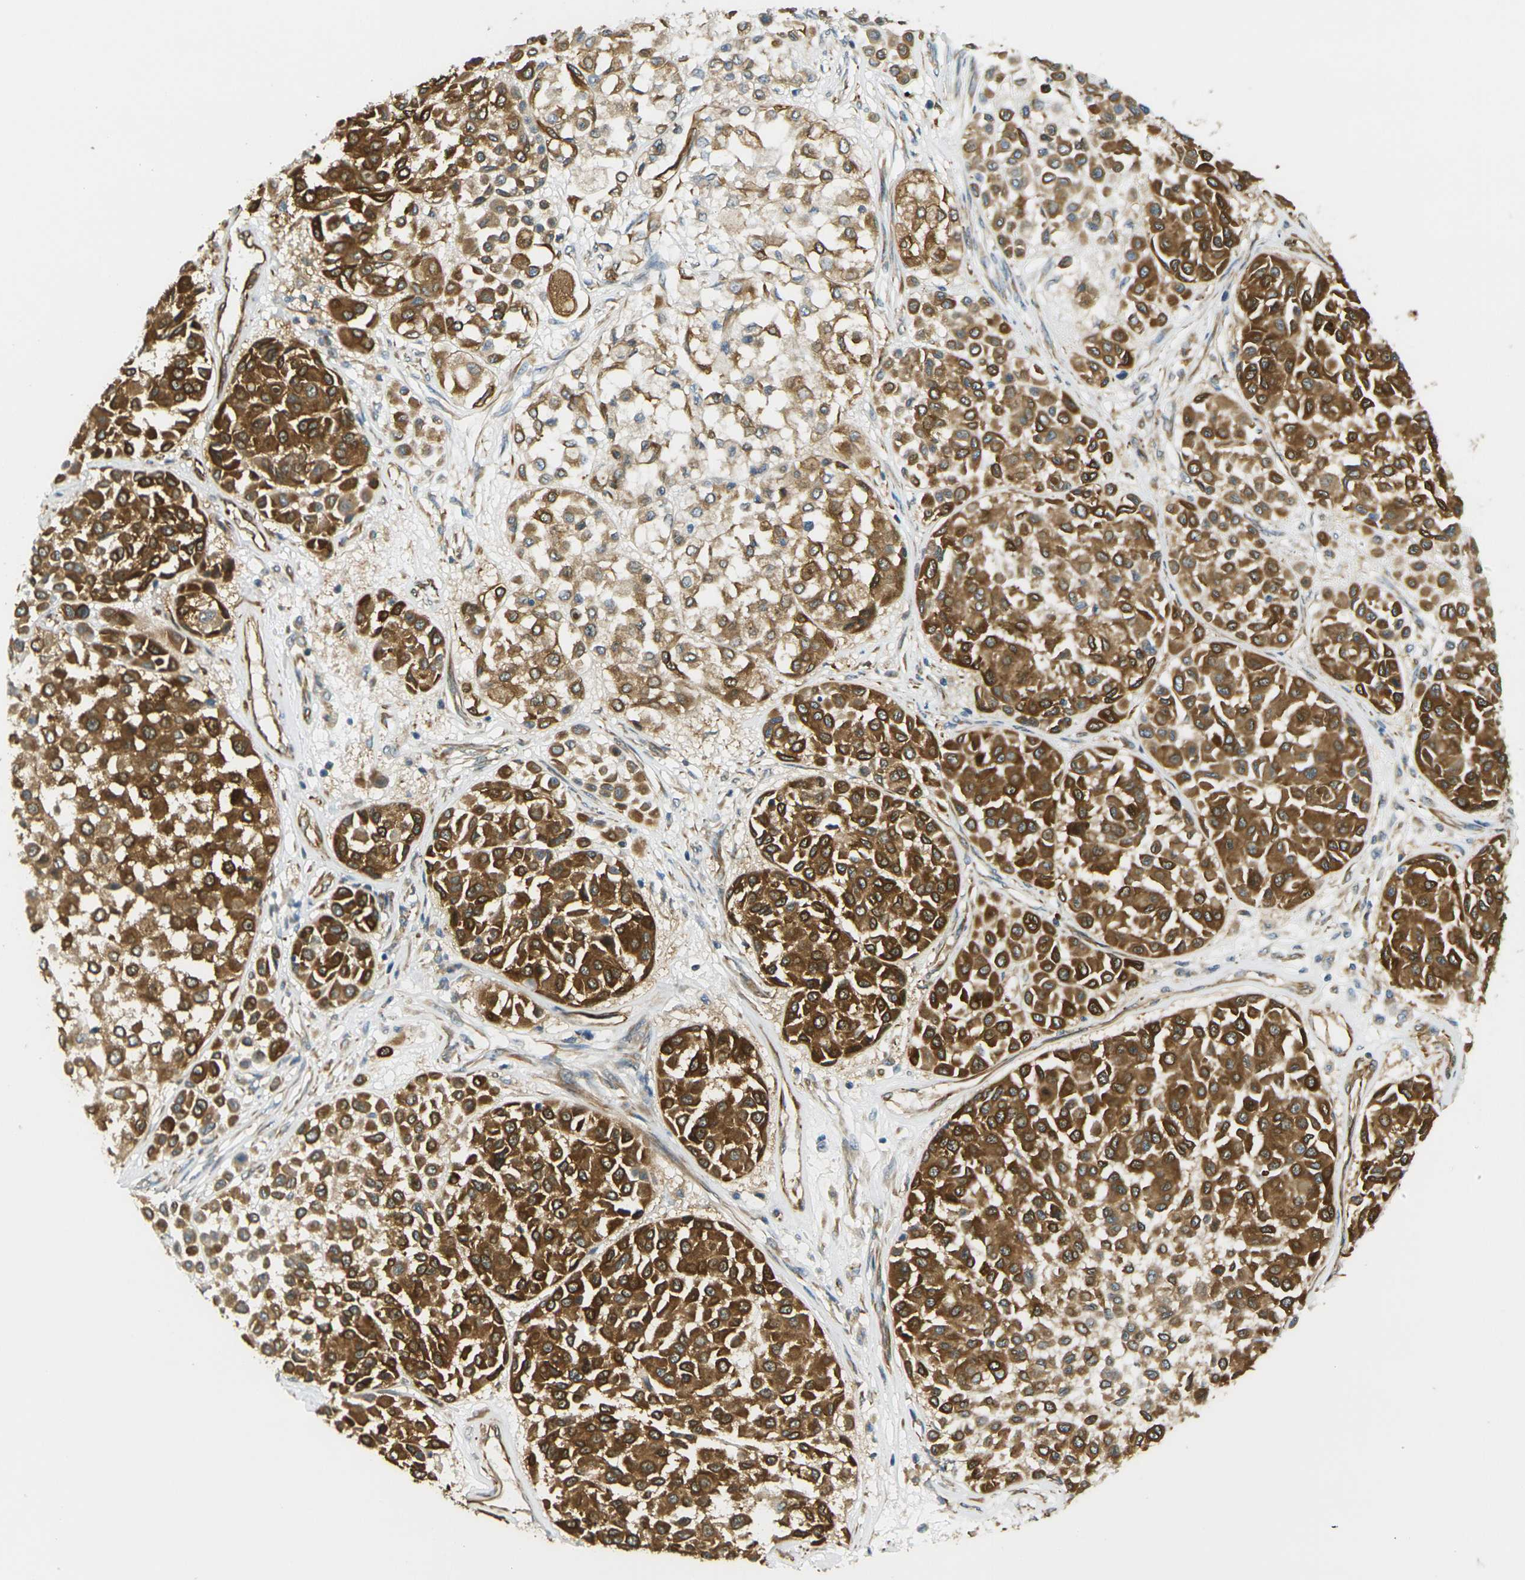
{"staining": {"intensity": "strong", "quantity": ">75%", "location": "cytoplasmic/membranous"}, "tissue": "melanoma", "cell_type": "Tumor cells", "image_type": "cancer", "snomed": [{"axis": "morphology", "description": "Malignant melanoma, Metastatic site"}, {"axis": "topography", "description": "Soft tissue"}], "caption": "High-magnification brightfield microscopy of melanoma stained with DAB (3,3'-diaminobenzidine) (brown) and counterstained with hematoxylin (blue). tumor cells exhibit strong cytoplasmic/membranous expression is present in approximately>75% of cells.", "gene": "CYTH3", "patient": {"sex": "male", "age": 41}}